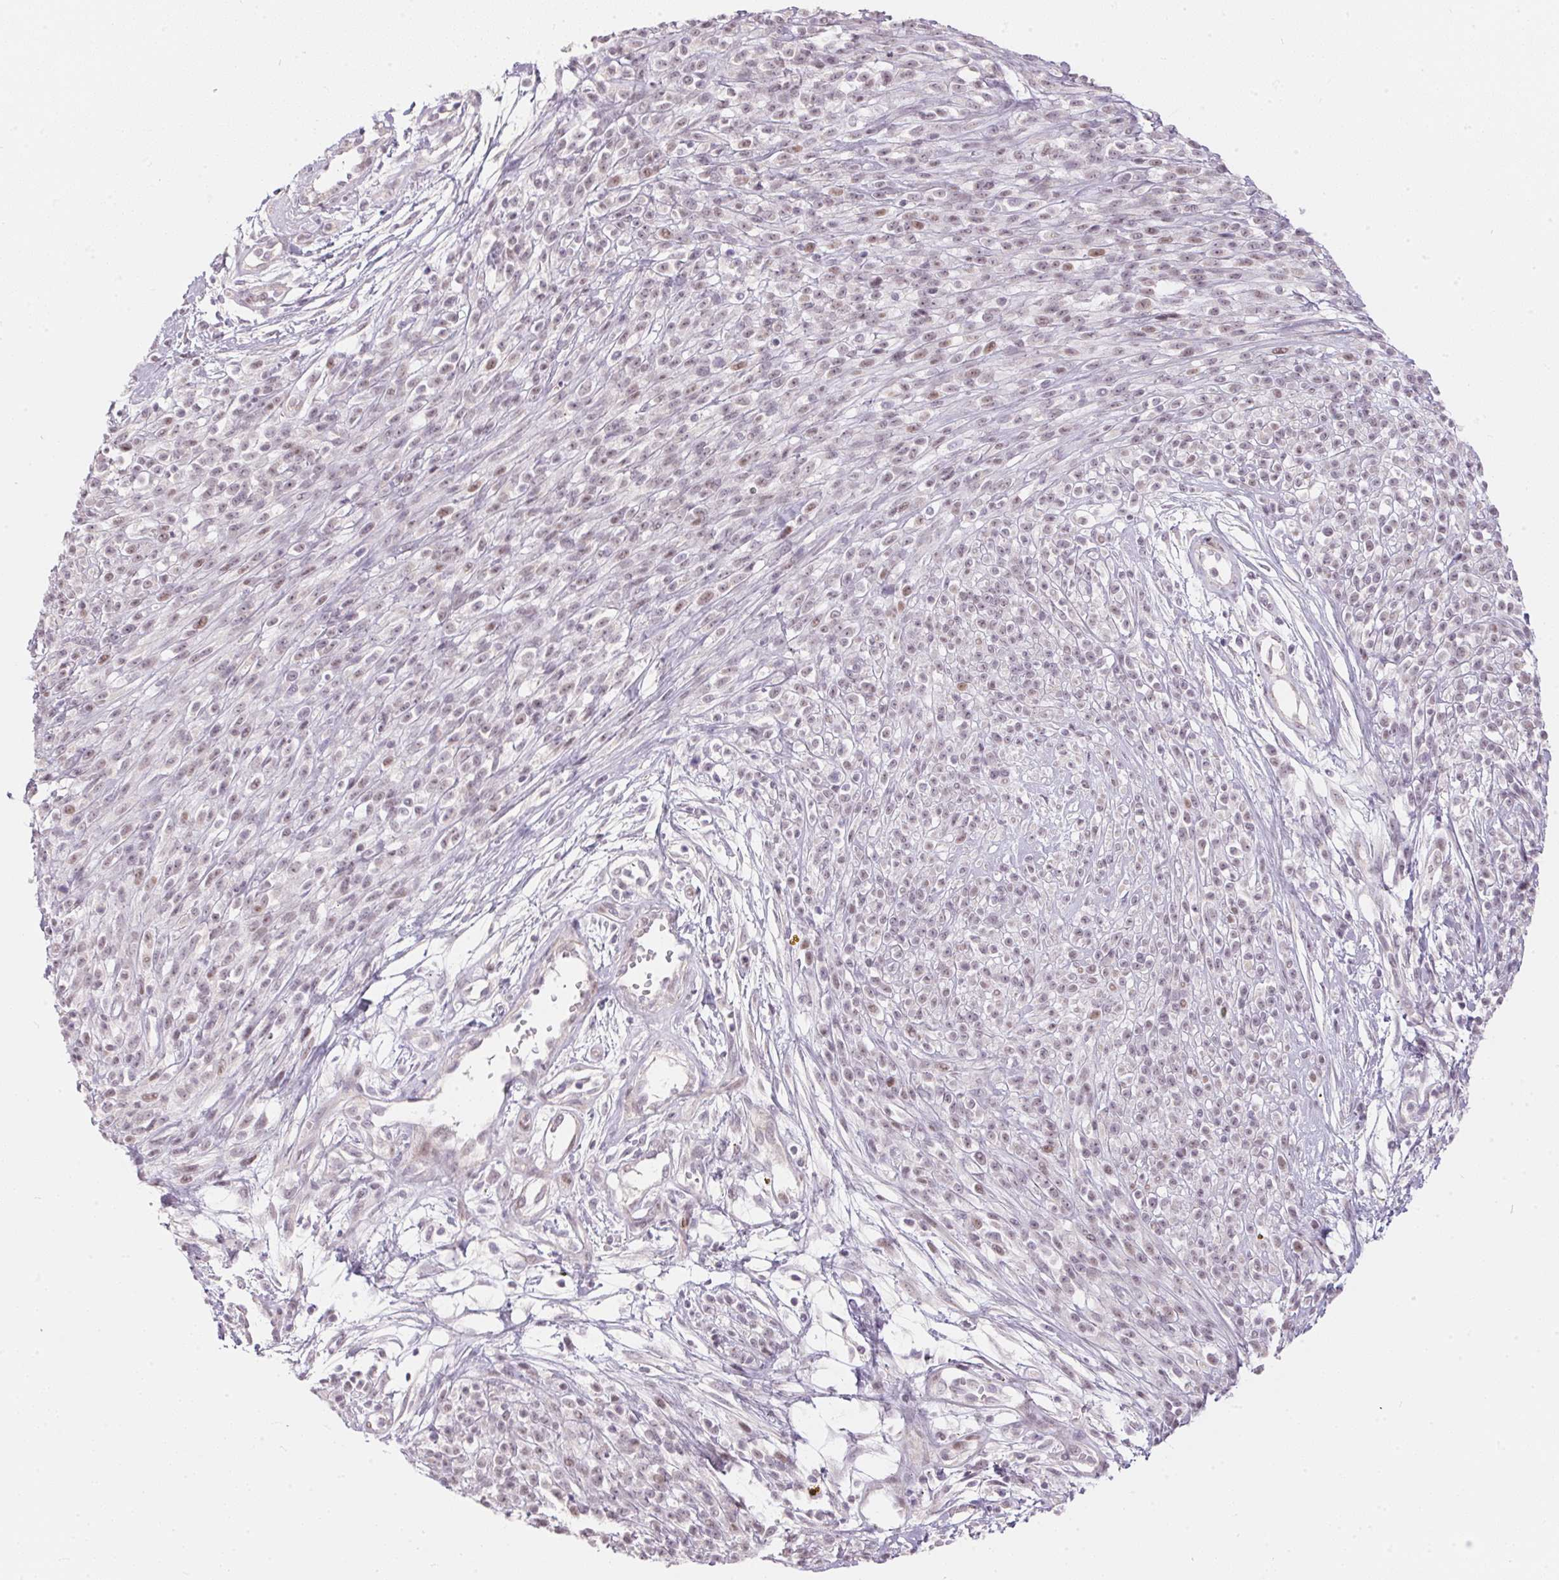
{"staining": {"intensity": "weak", "quantity": "<25%", "location": "nuclear"}, "tissue": "melanoma", "cell_type": "Tumor cells", "image_type": "cancer", "snomed": [{"axis": "morphology", "description": "Malignant melanoma, NOS"}, {"axis": "topography", "description": "Skin"}, {"axis": "topography", "description": "Skin of trunk"}], "caption": "Malignant melanoma was stained to show a protein in brown. There is no significant staining in tumor cells.", "gene": "GDAP1L1", "patient": {"sex": "male", "age": 74}}